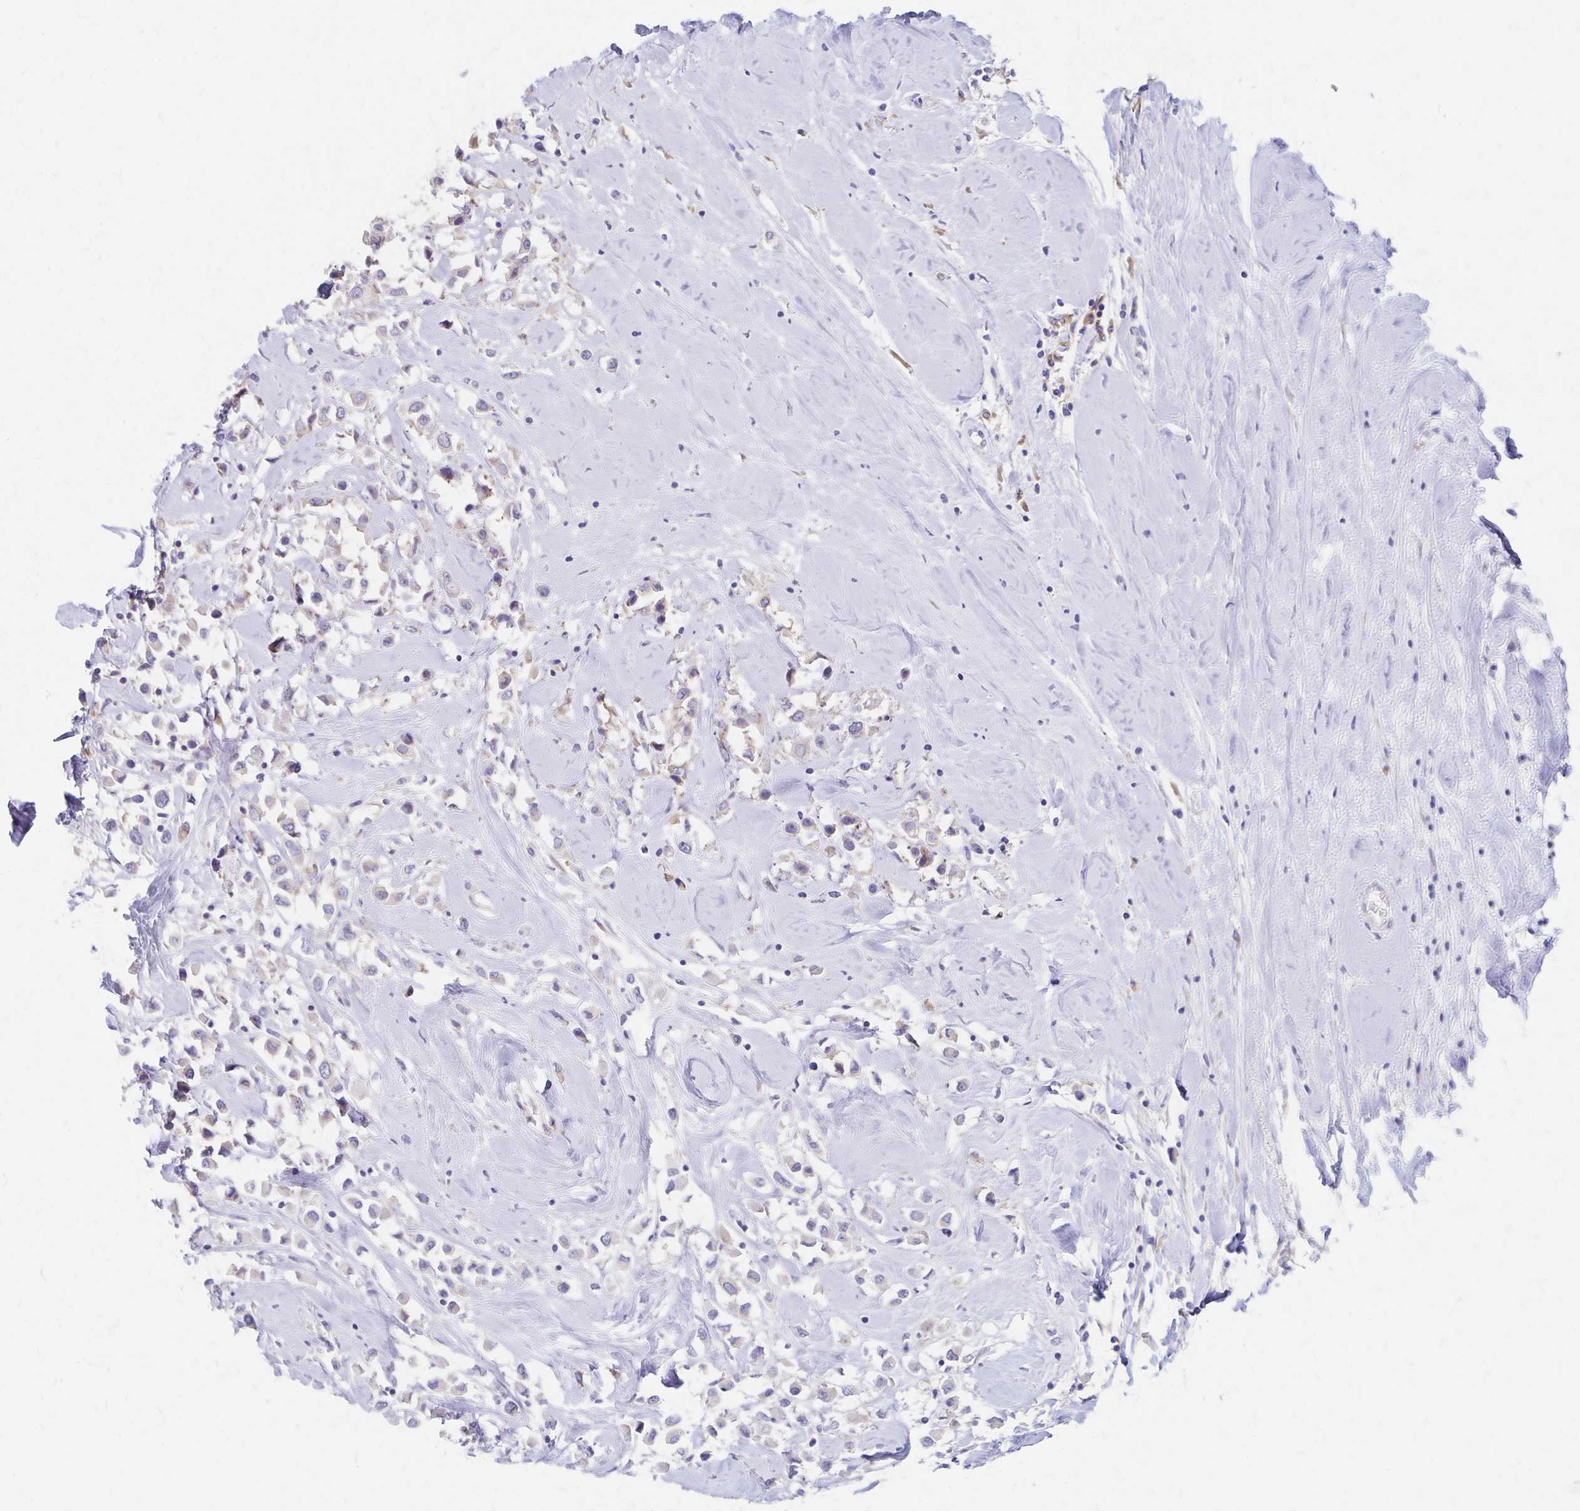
{"staining": {"intensity": "negative", "quantity": "none", "location": "none"}, "tissue": "breast cancer", "cell_type": "Tumor cells", "image_type": "cancer", "snomed": [{"axis": "morphology", "description": "Duct carcinoma"}, {"axis": "topography", "description": "Breast"}], "caption": "A photomicrograph of breast cancer stained for a protein shows no brown staining in tumor cells.", "gene": "RPL27A", "patient": {"sex": "female", "age": 61}}